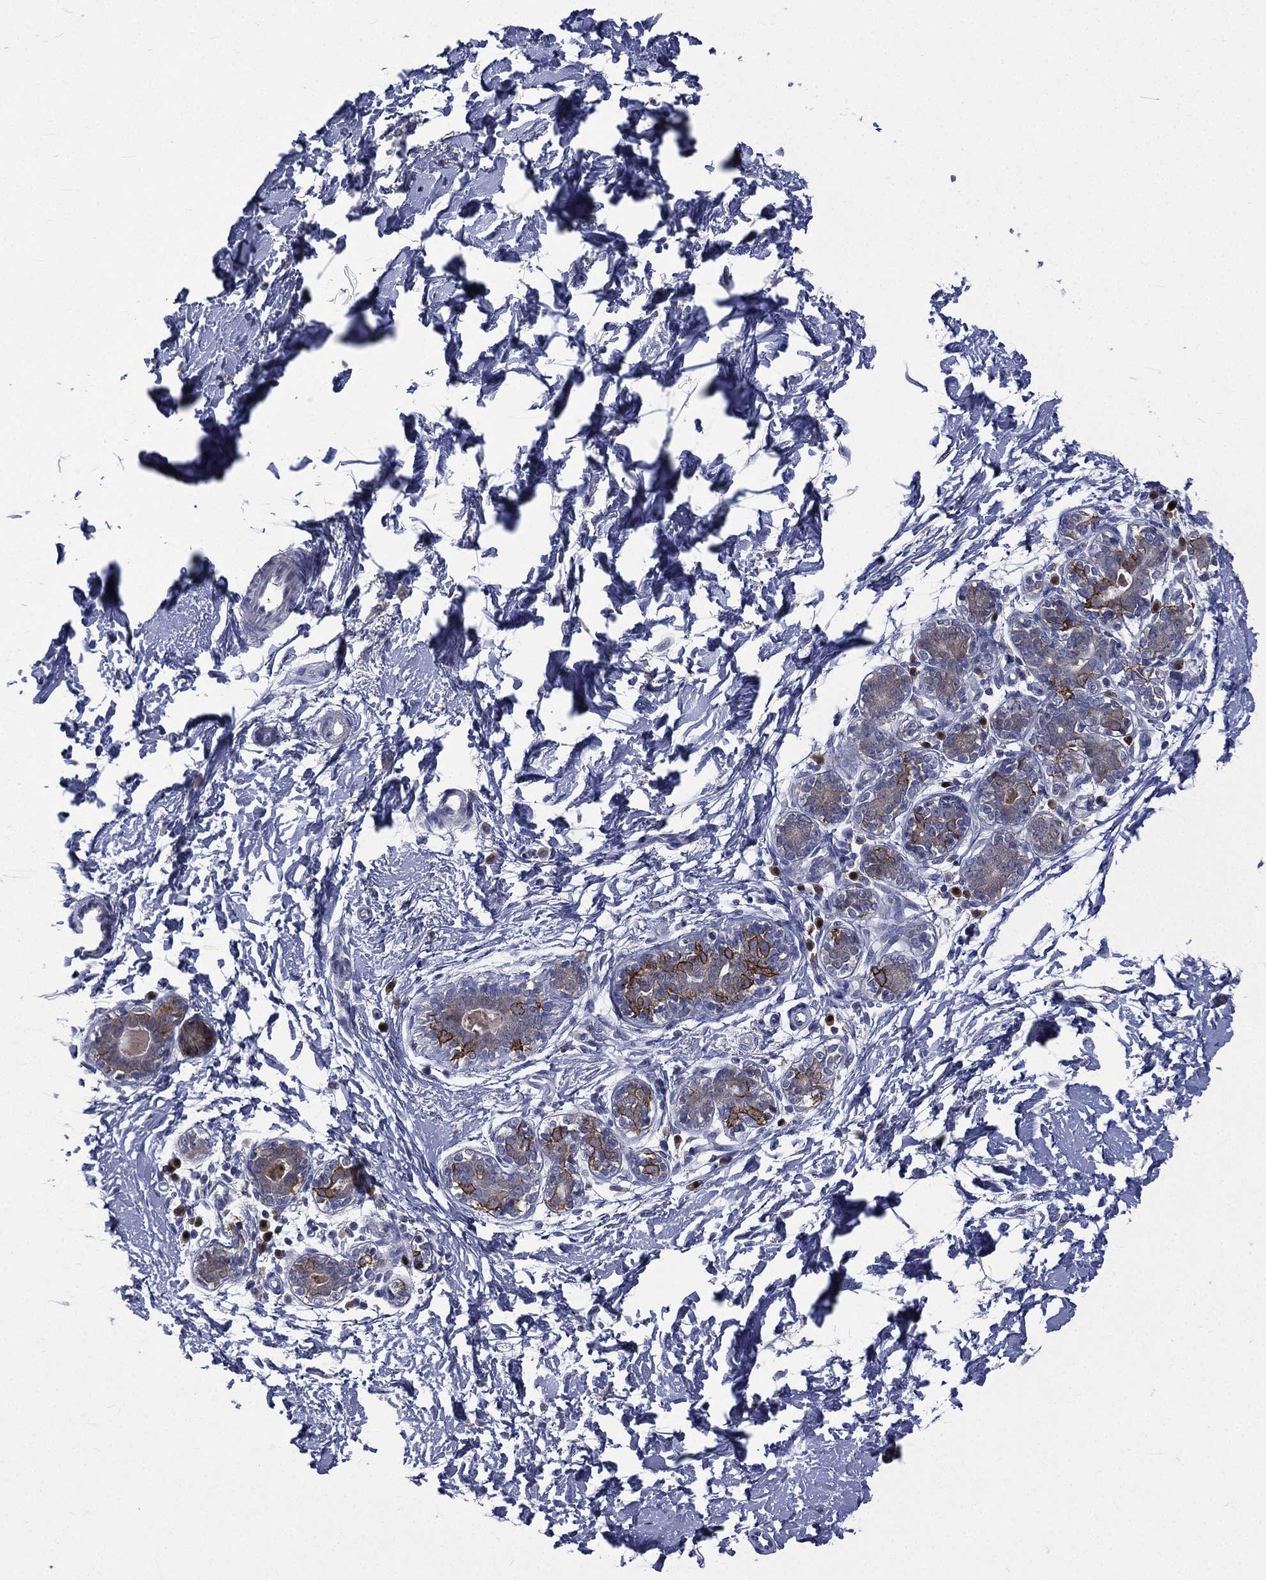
{"staining": {"intensity": "negative", "quantity": "none", "location": "none"}, "tissue": "breast", "cell_type": "Adipocytes", "image_type": "normal", "snomed": [{"axis": "morphology", "description": "Normal tissue, NOS"}, {"axis": "topography", "description": "Breast"}], "caption": "Immunohistochemistry (IHC) image of normal human breast stained for a protein (brown), which exhibits no expression in adipocytes.", "gene": "CA12", "patient": {"sex": "female", "age": 37}}